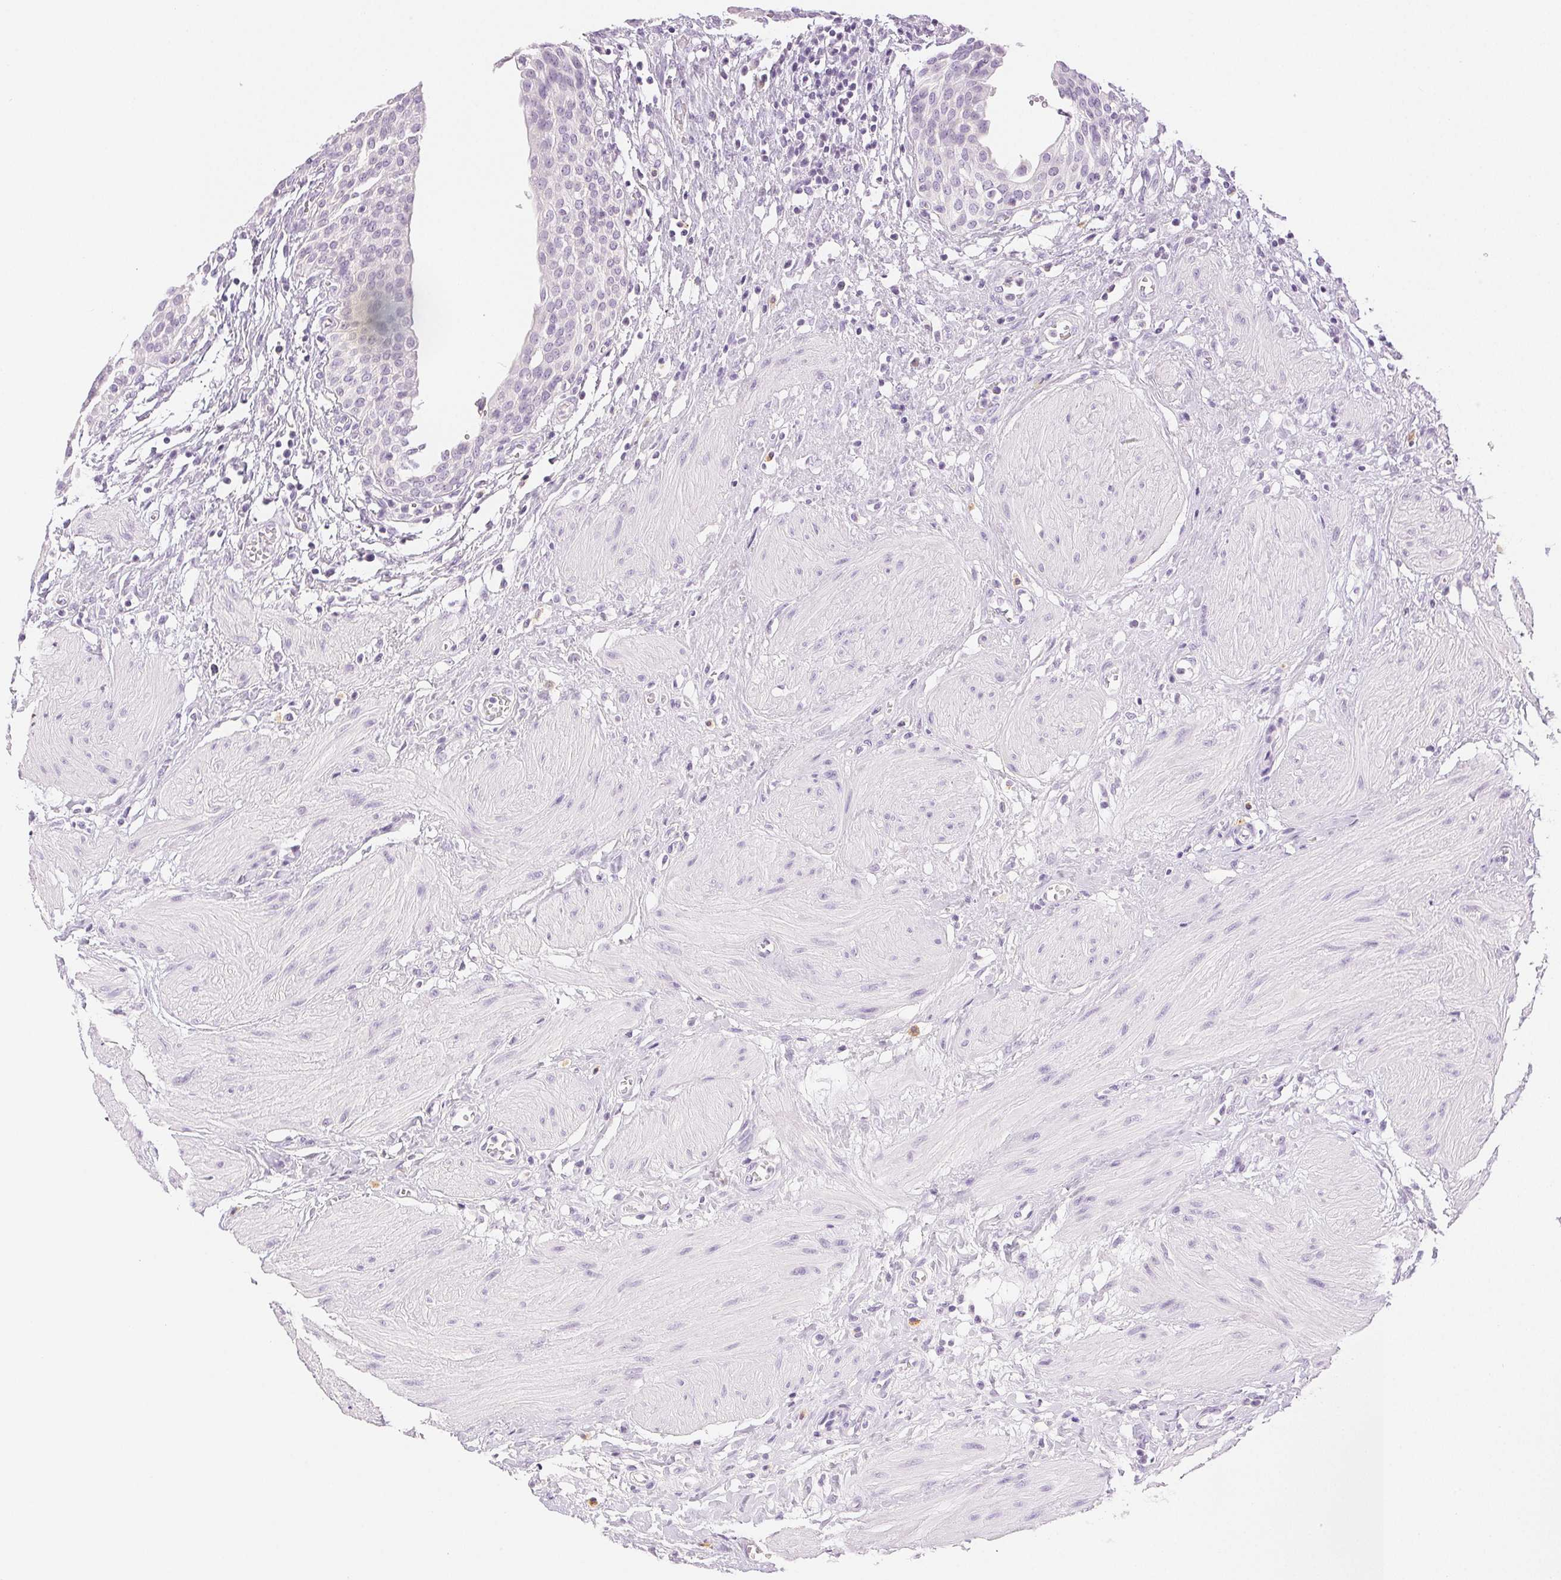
{"staining": {"intensity": "negative", "quantity": "none", "location": "none"}, "tissue": "urinary bladder", "cell_type": "Urothelial cells", "image_type": "normal", "snomed": [{"axis": "morphology", "description": "Normal tissue, NOS"}, {"axis": "topography", "description": "Urinary bladder"}], "caption": "This is an immunohistochemistry (IHC) image of normal human urinary bladder. There is no staining in urothelial cells.", "gene": "SLC5A2", "patient": {"sex": "male", "age": 55}}